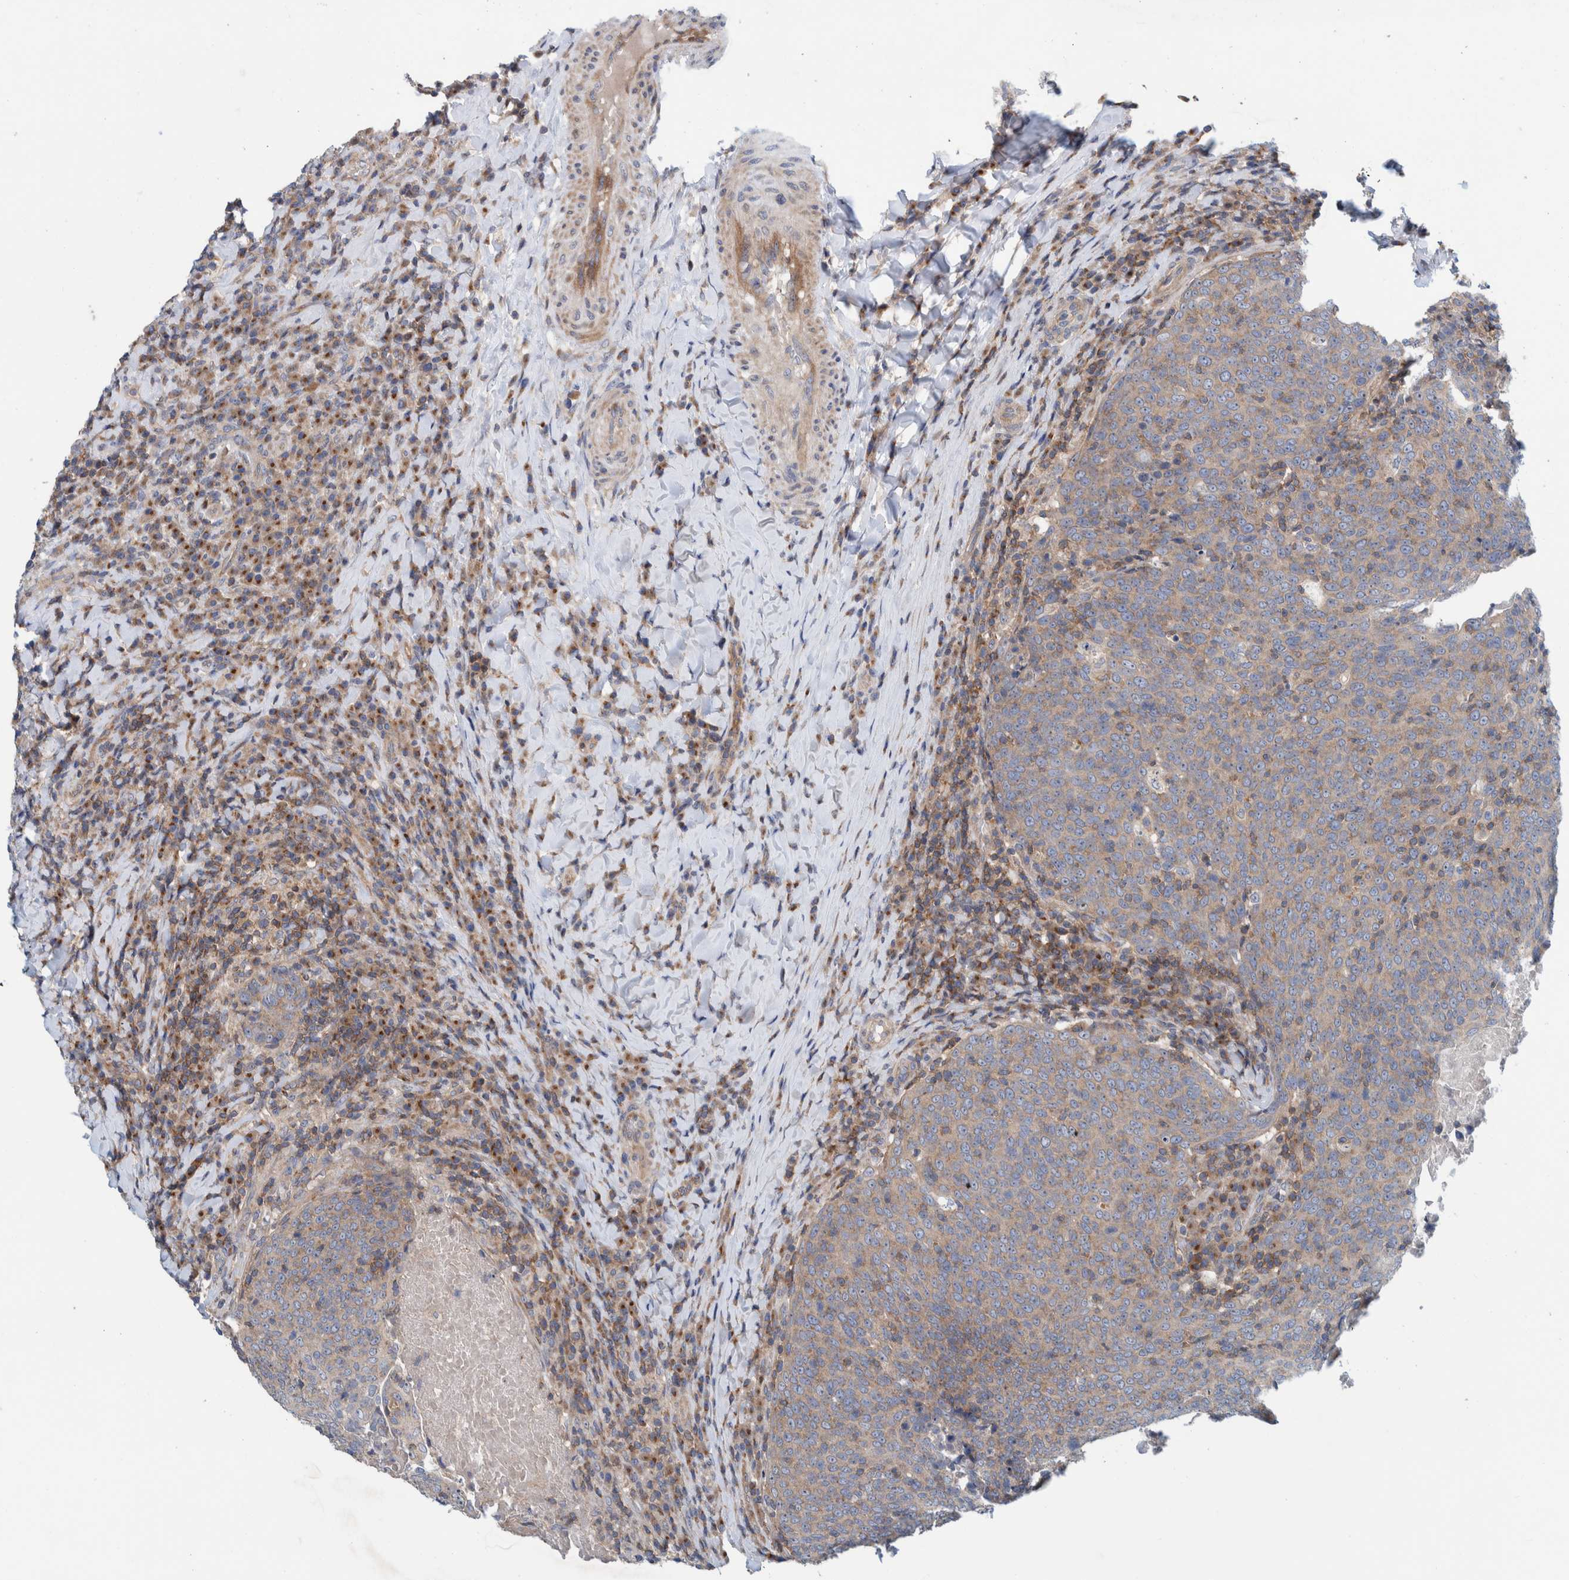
{"staining": {"intensity": "weak", "quantity": ">75%", "location": "cytoplasmic/membranous"}, "tissue": "head and neck cancer", "cell_type": "Tumor cells", "image_type": "cancer", "snomed": [{"axis": "morphology", "description": "Squamous cell carcinoma, NOS"}, {"axis": "morphology", "description": "Squamous cell carcinoma, metastatic, NOS"}, {"axis": "topography", "description": "Lymph node"}, {"axis": "topography", "description": "Head-Neck"}], "caption": "Head and neck cancer (squamous cell carcinoma) stained with a protein marker shows weak staining in tumor cells.", "gene": "CCM2", "patient": {"sex": "male", "age": 62}}